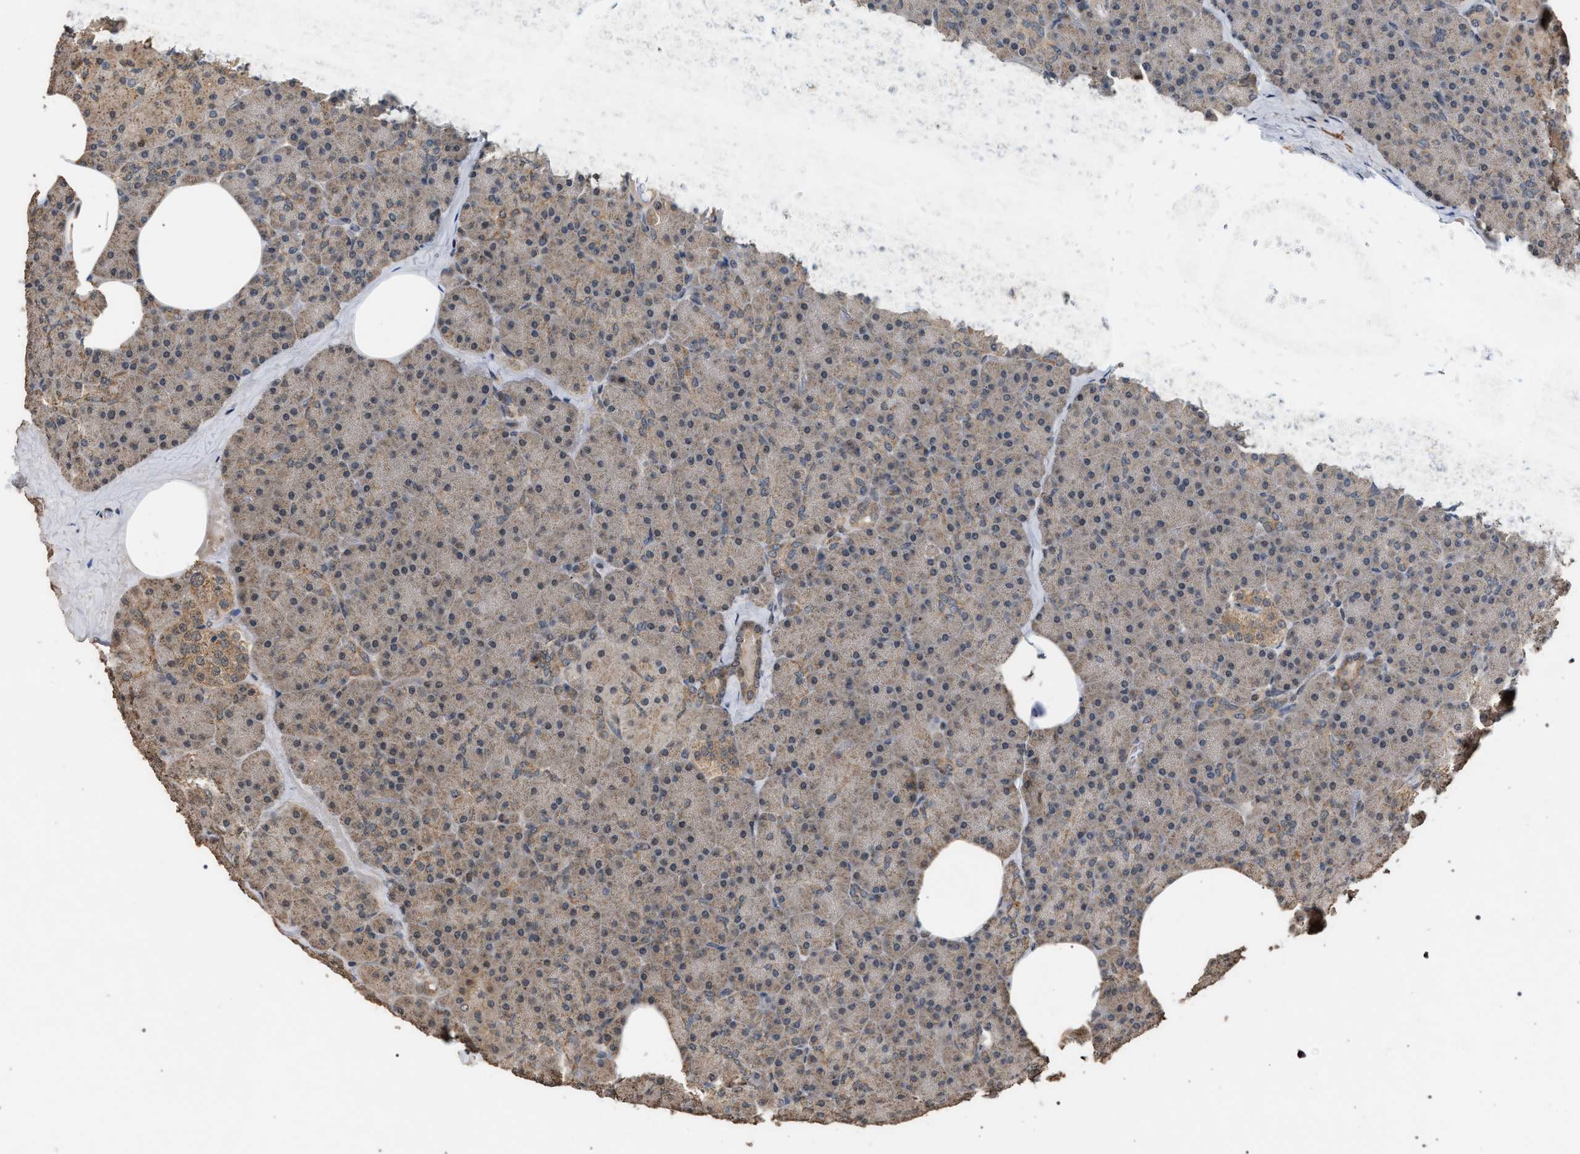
{"staining": {"intensity": "weak", "quantity": ">75%", "location": "cytoplasmic/membranous,nuclear"}, "tissue": "pancreas", "cell_type": "Exocrine glandular cells", "image_type": "normal", "snomed": [{"axis": "morphology", "description": "Normal tissue, NOS"}, {"axis": "morphology", "description": "Carcinoid, malignant, NOS"}, {"axis": "topography", "description": "Pancreas"}], "caption": "Protein analysis of unremarkable pancreas shows weak cytoplasmic/membranous,nuclear staining in approximately >75% of exocrine glandular cells.", "gene": "NAA35", "patient": {"sex": "female", "age": 35}}